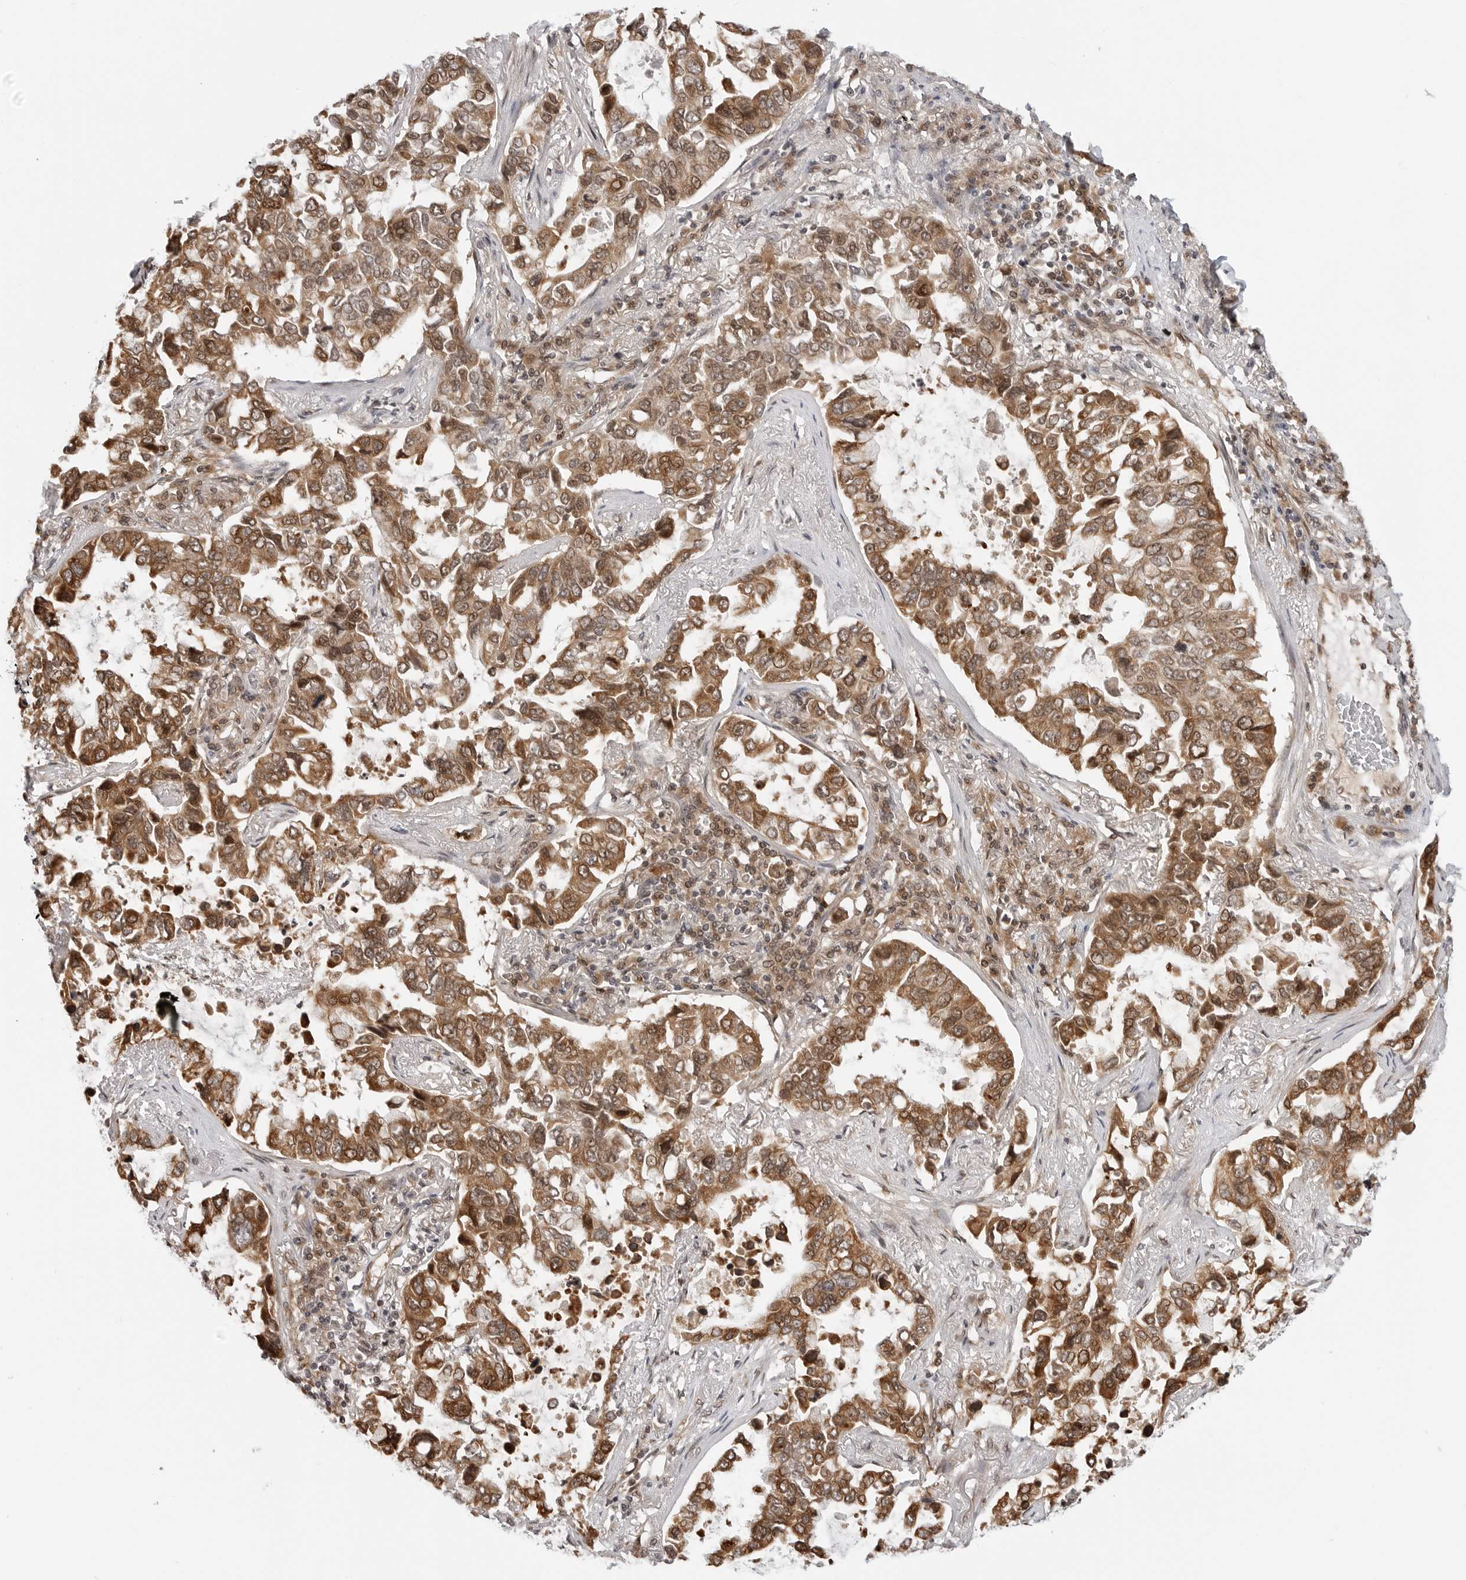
{"staining": {"intensity": "moderate", "quantity": ">75%", "location": "cytoplasmic/membranous,nuclear"}, "tissue": "lung cancer", "cell_type": "Tumor cells", "image_type": "cancer", "snomed": [{"axis": "morphology", "description": "Squamous cell carcinoma, NOS"}, {"axis": "topography", "description": "Lung"}], "caption": "Approximately >75% of tumor cells in lung squamous cell carcinoma reveal moderate cytoplasmic/membranous and nuclear protein expression as visualized by brown immunohistochemical staining.", "gene": "TIPRL", "patient": {"sex": "male", "age": 66}}